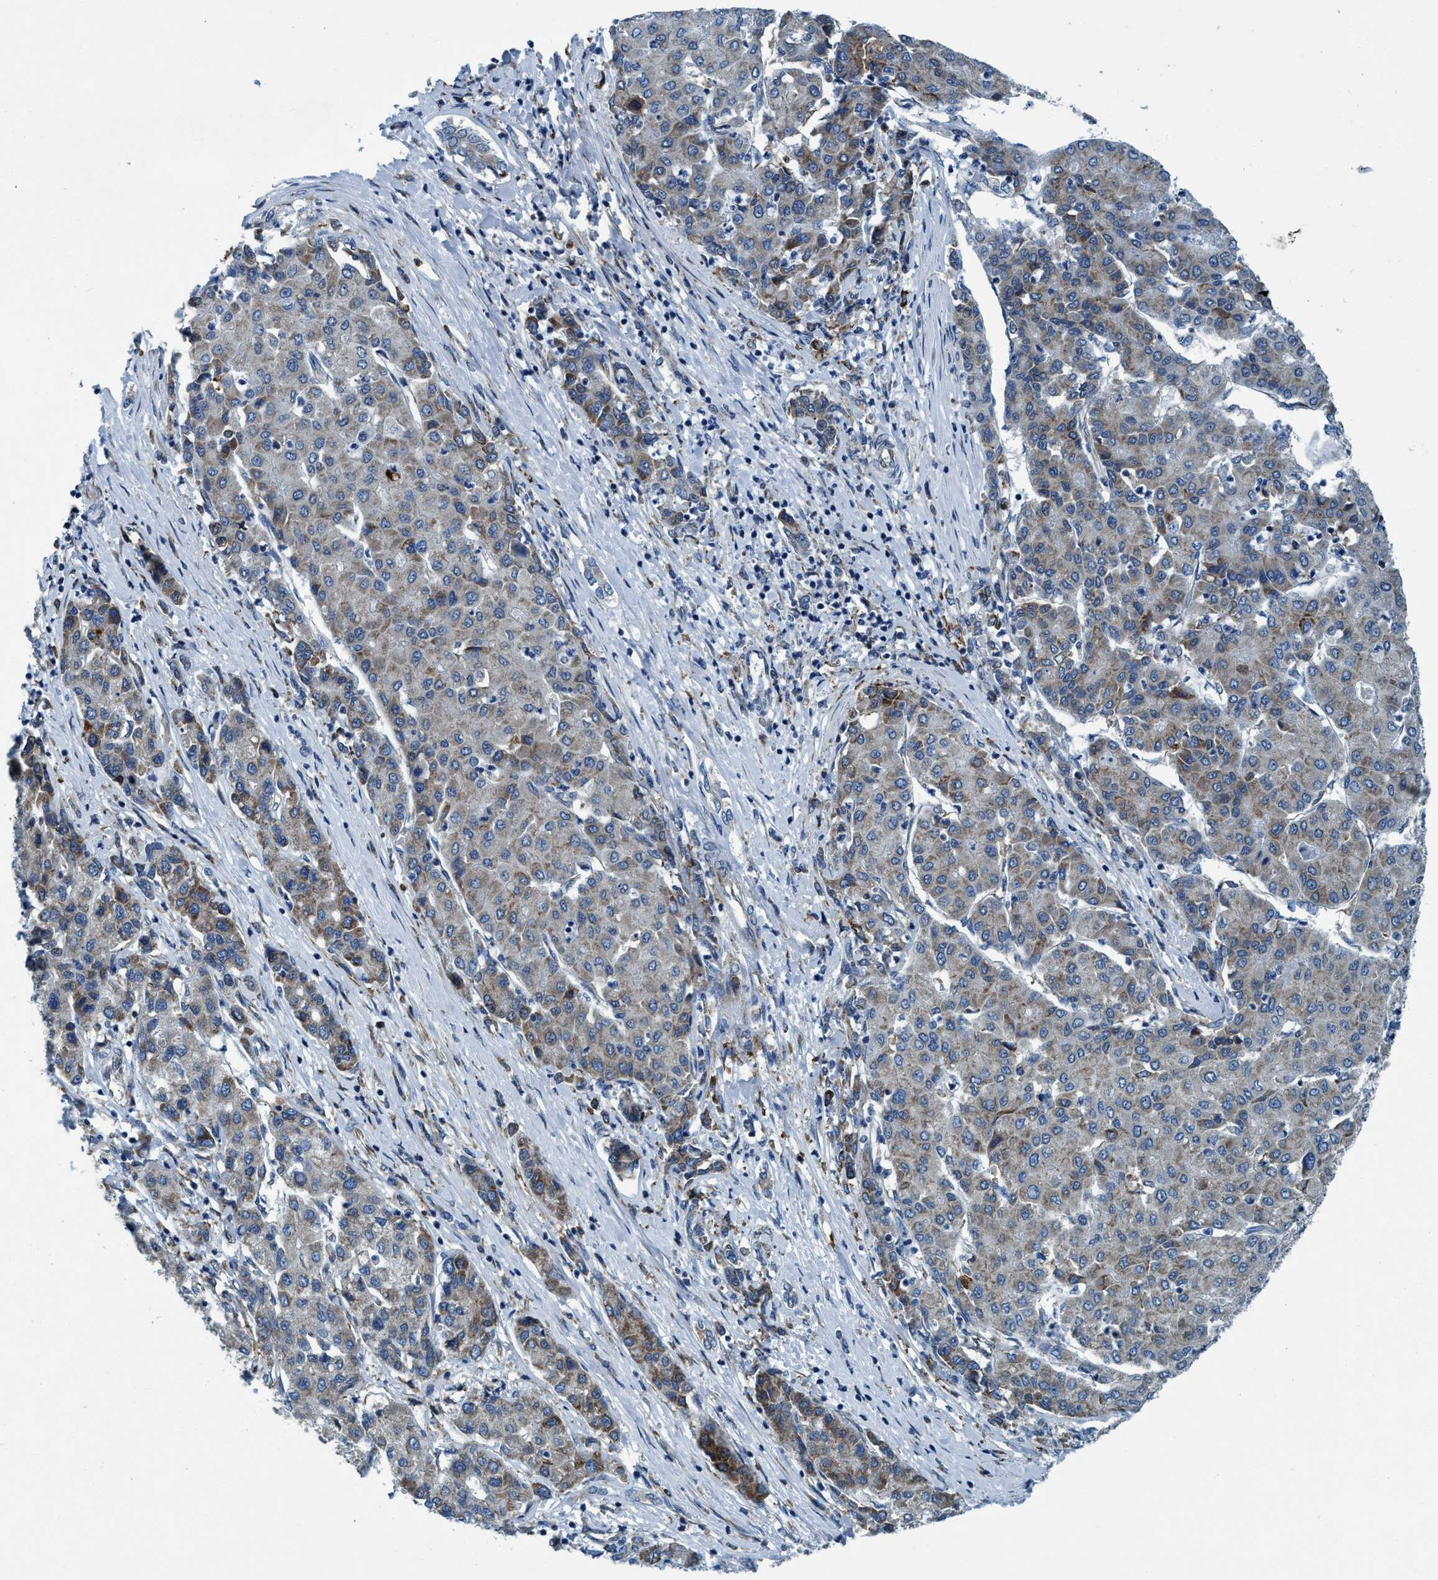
{"staining": {"intensity": "moderate", "quantity": "<25%", "location": "cytoplasmic/membranous"}, "tissue": "liver cancer", "cell_type": "Tumor cells", "image_type": "cancer", "snomed": [{"axis": "morphology", "description": "Carcinoma, Hepatocellular, NOS"}, {"axis": "topography", "description": "Liver"}], "caption": "Protein expression analysis of human liver cancer reveals moderate cytoplasmic/membranous expression in approximately <25% of tumor cells.", "gene": "ARMC9", "patient": {"sex": "male", "age": 65}}